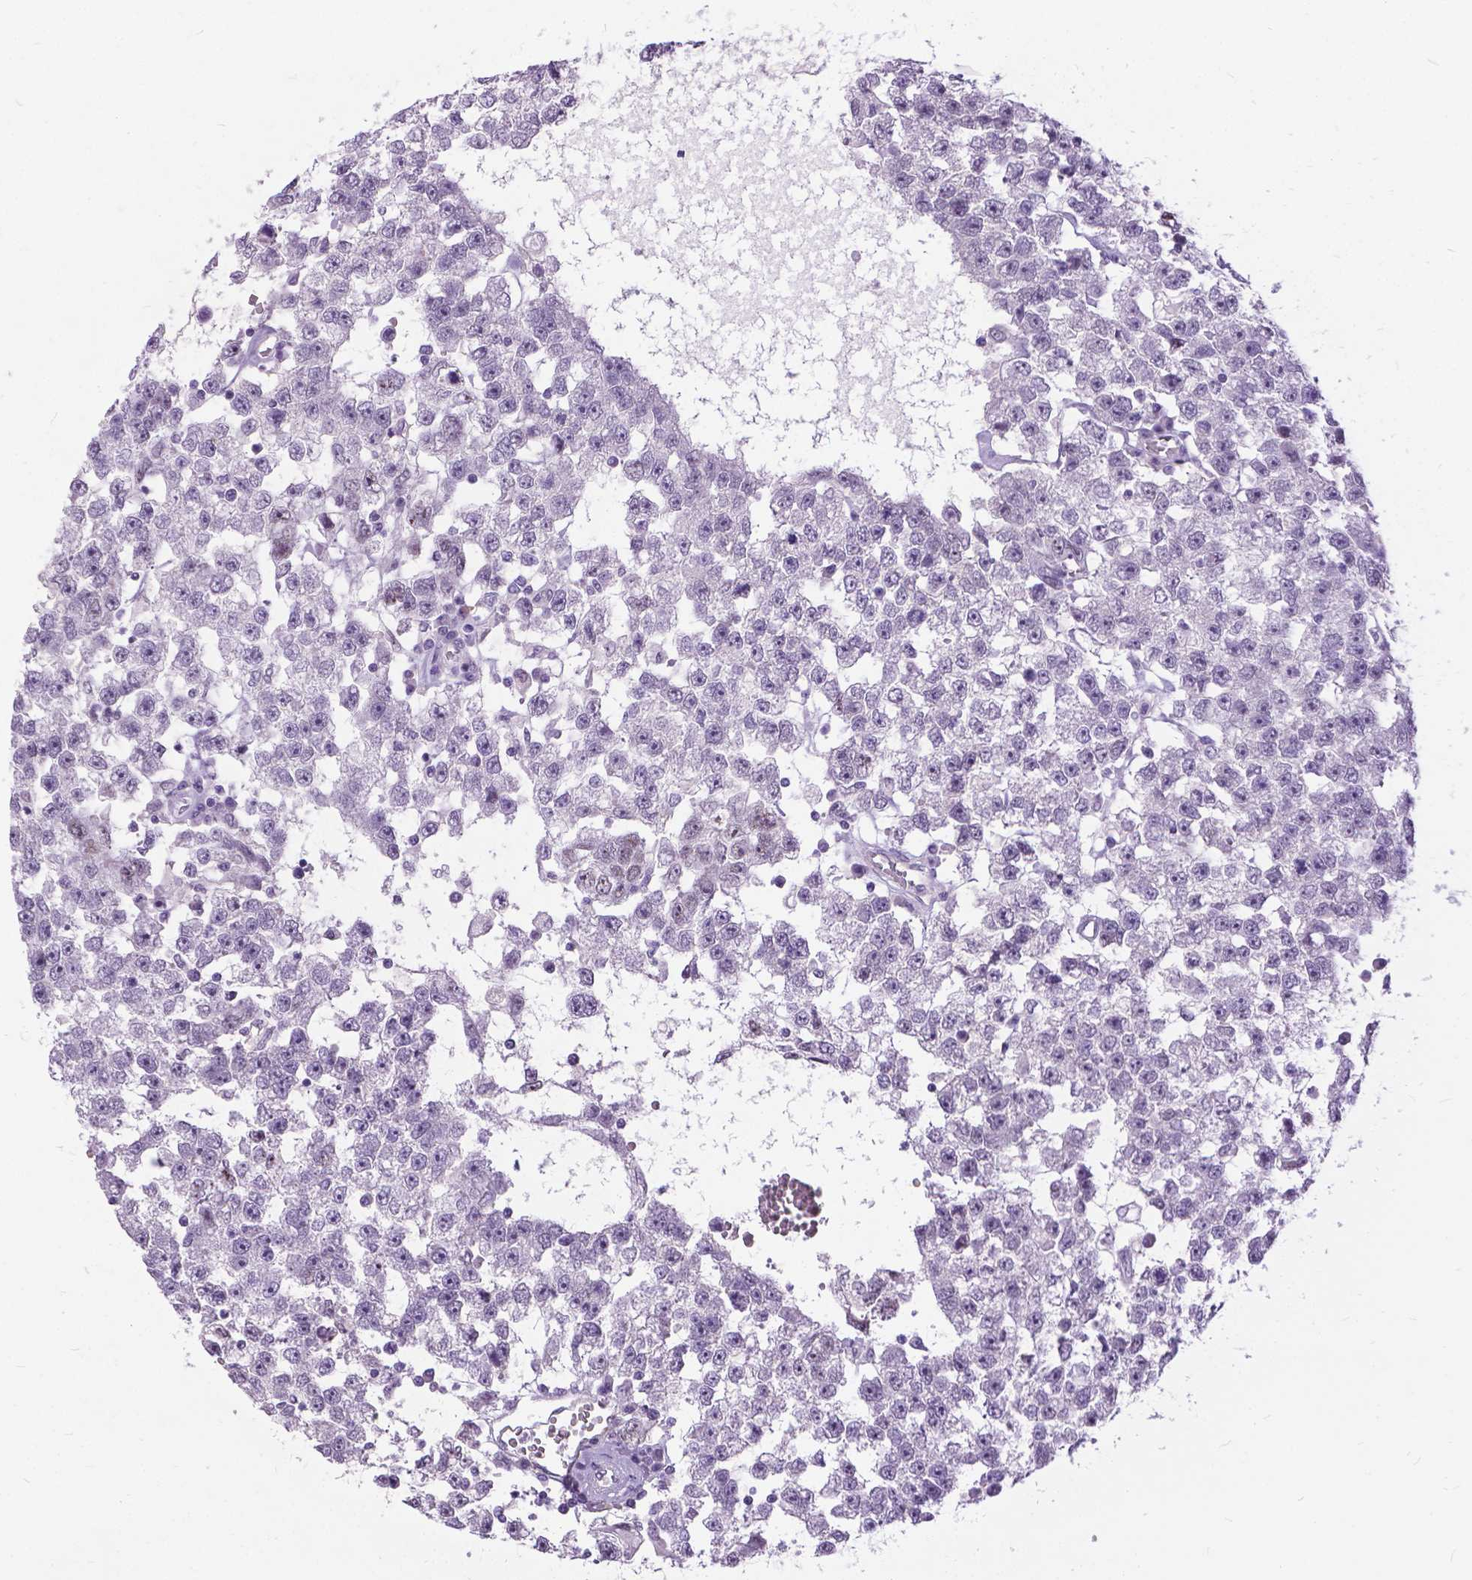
{"staining": {"intensity": "negative", "quantity": "none", "location": "none"}, "tissue": "testis cancer", "cell_type": "Tumor cells", "image_type": "cancer", "snomed": [{"axis": "morphology", "description": "Seminoma, NOS"}, {"axis": "topography", "description": "Testis"}], "caption": "A histopathology image of human seminoma (testis) is negative for staining in tumor cells.", "gene": "PROB1", "patient": {"sex": "male", "age": 34}}